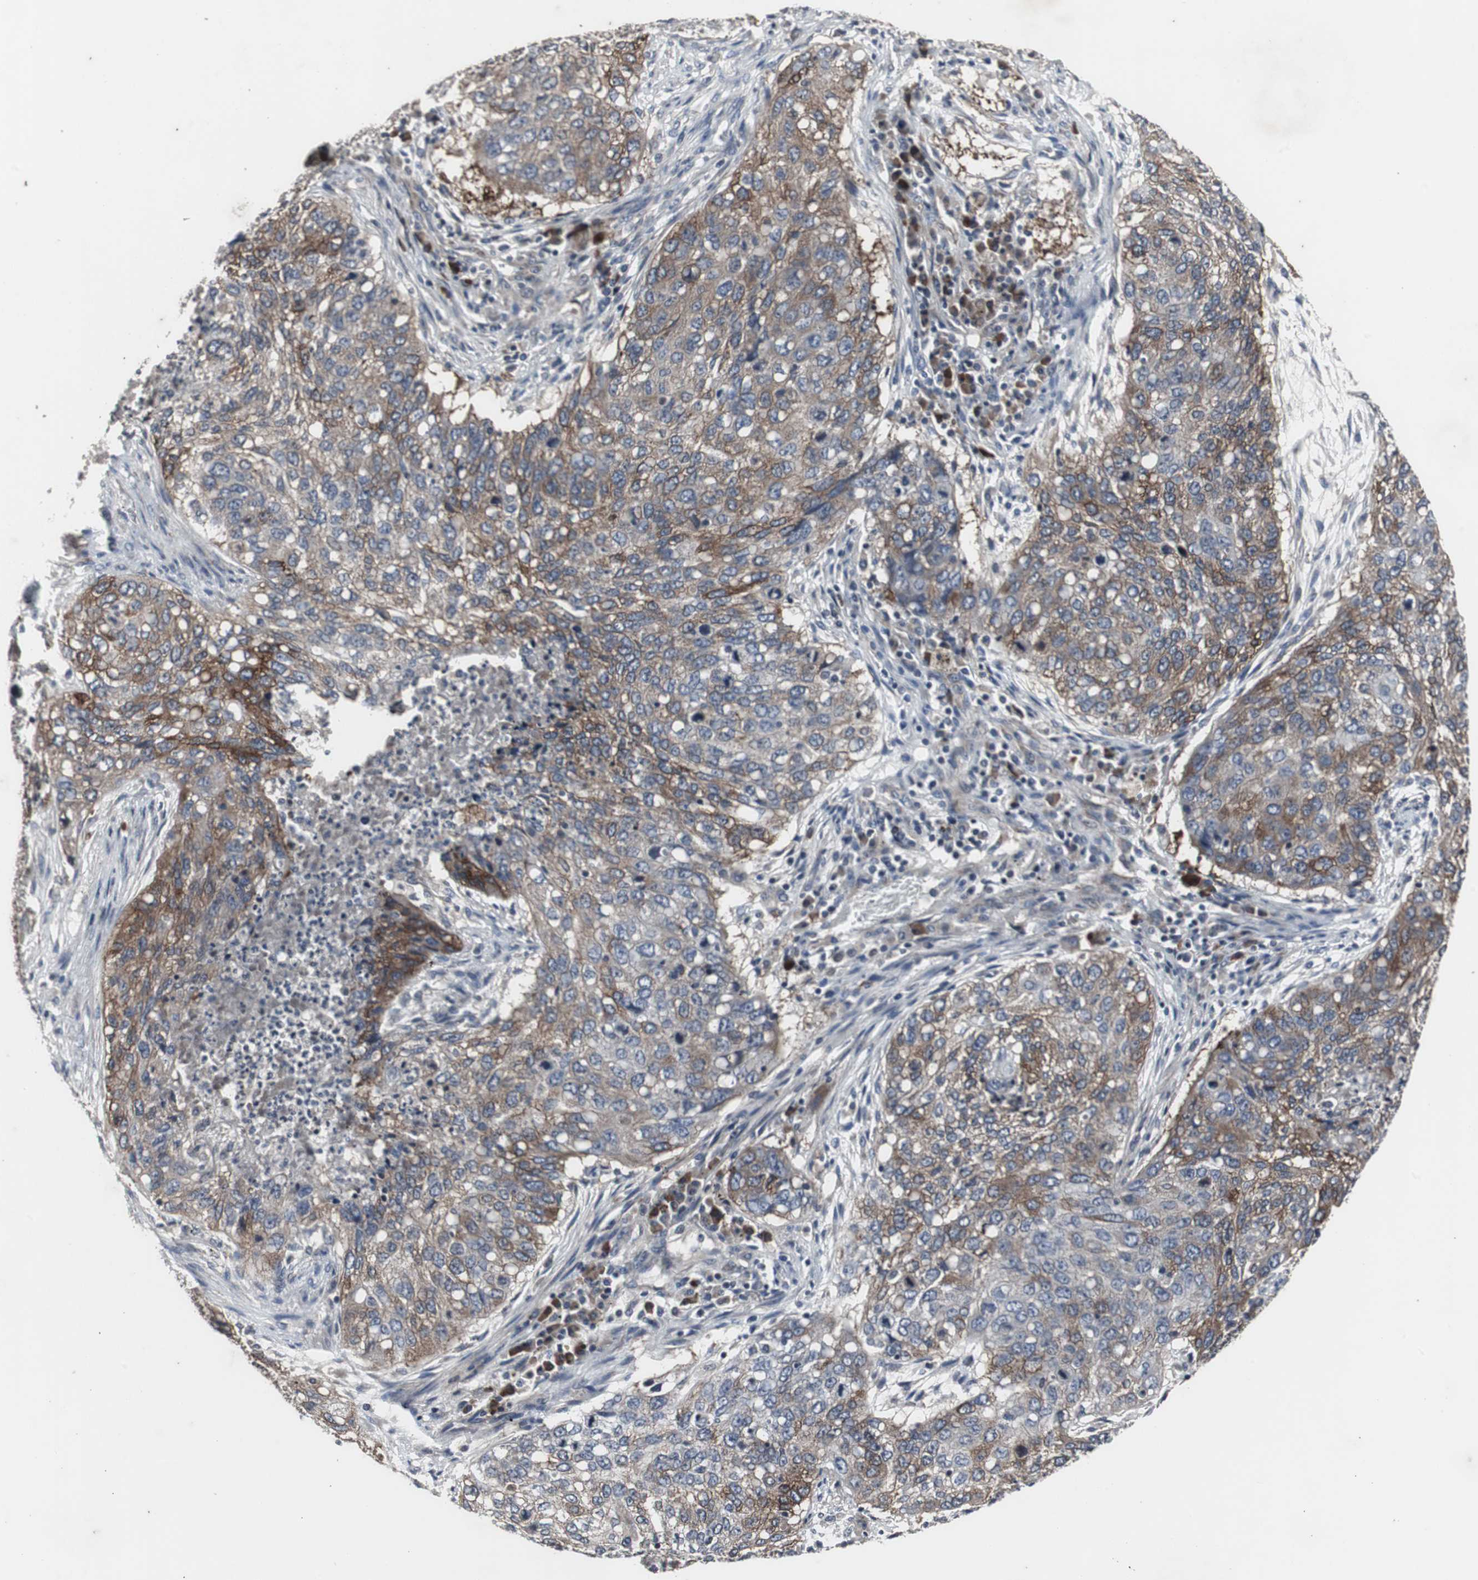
{"staining": {"intensity": "moderate", "quantity": ">75%", "location": "cytoplasmic/membranous"}, "tissue": "lung cancer", "cell_type": "Tumor cells", "image_type": "cancer", "snomed": [{"axis": "morphology", "description": "Squamous cell carcinoma, NOS"}, {"axis": "topography", "description": "Lung"}], "caption": "Lung cancer (squamous cell carcinoma) stained with DAB (3,3'-diaminobenzidine) immunohistochemistry demonstrates medium levels of moderate cytoplasmic/membranous expression in about >75% of tumor cells.", "gene": "CRADD", "patient": {"sex": "female", "age": 63}}